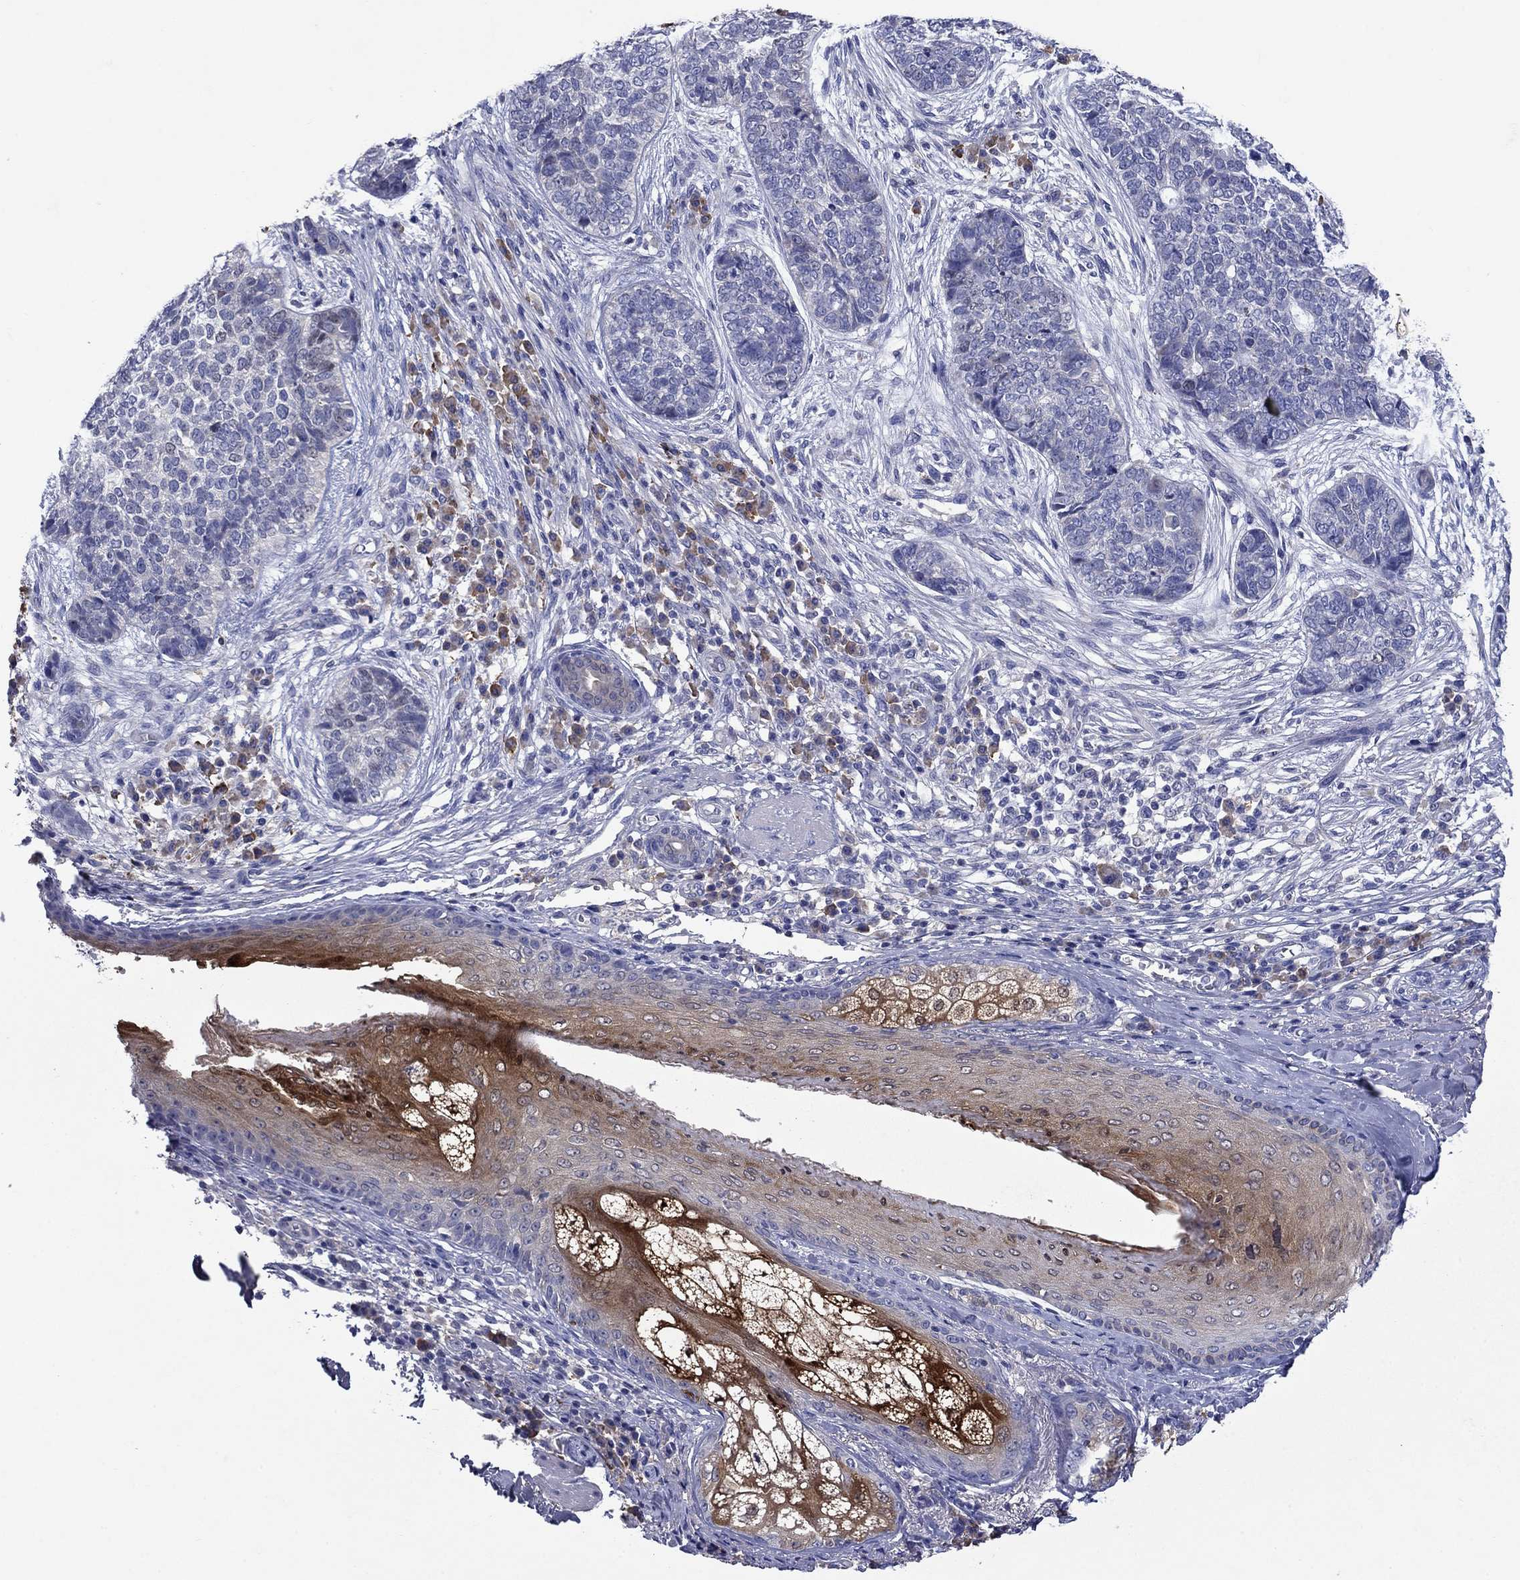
{"staining": {"intensity": "negative", "quantity": "none", "location": "none"}, "tissue": "skin cancer", "cell_type": "Tumor cells", "image_type": "cancer", "snomed": [{"axis": "morphology", "description": "Basal cell carcinoma"}, {"axis": "topography", "description": "Skin"}], "caption": "Histopathology image shows no protein expression in tumor cells of skin cancer (basal cell carcinoma) tissue.", "gene": "SULT2B1", "patient": {"sex": "female", "age": 69}}